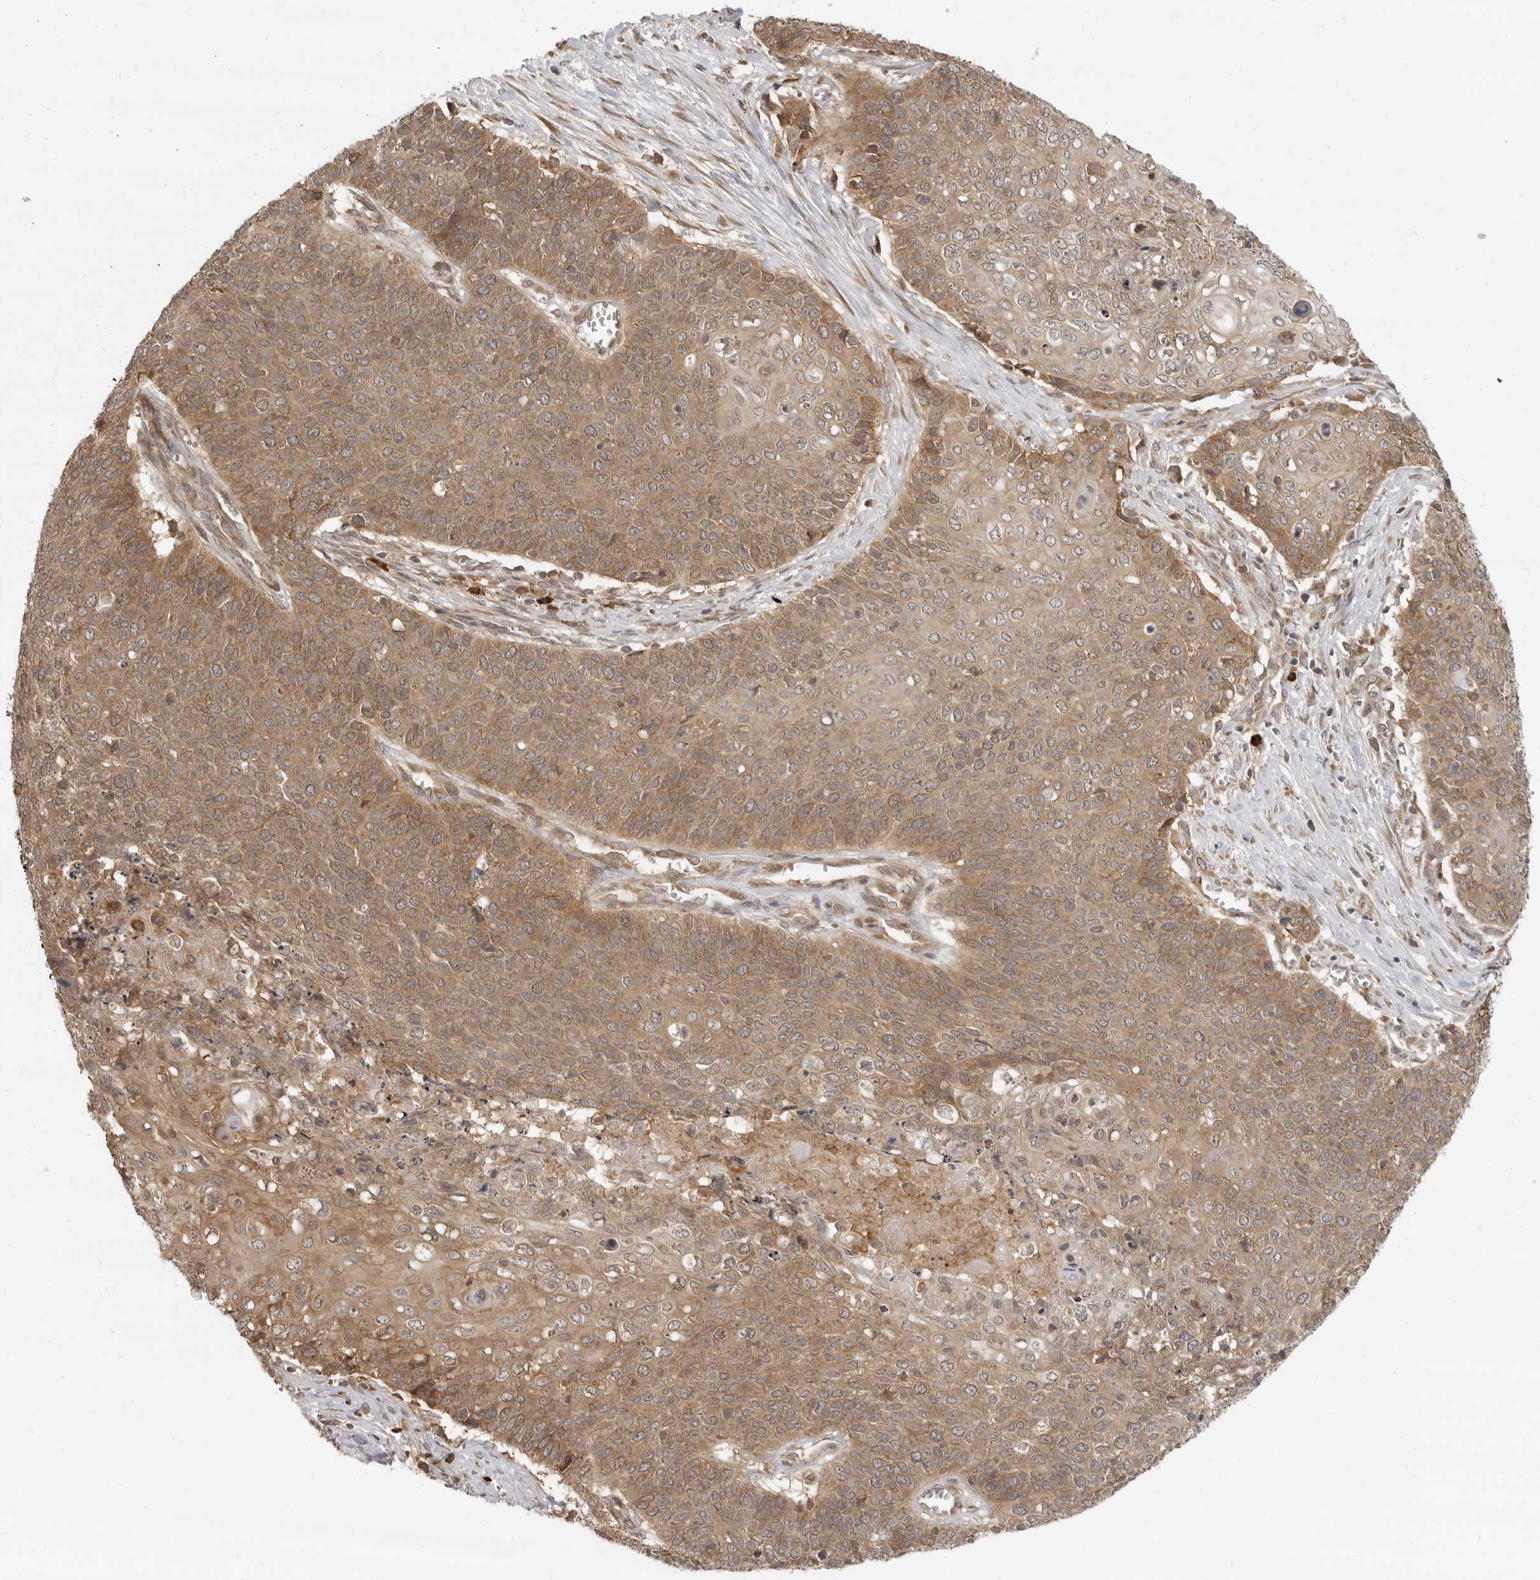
{"staining": {"intensity": "moderate", "quantity": ">75%", "location": "cytoplasmic/membranous"}, "tissue": "cervical cancer", "cell_type": "Tumor cells", "image_type": "cancer", "snomed": [{"axis": "morphology", "description": "Squamous cell carcinoma, NOS"}, {"axis": "topography", "description": "Cervix"}], "caption": "There is medium levels of moderate cytoplasmic/membranous positivity in tumor cells of cervical cancer (squamous cell carcinoma), as demonstrated by immunohistochemical staining (brown color).", "gene": "PRRC2A", "patient": {"sex": "female", "age": 39}}